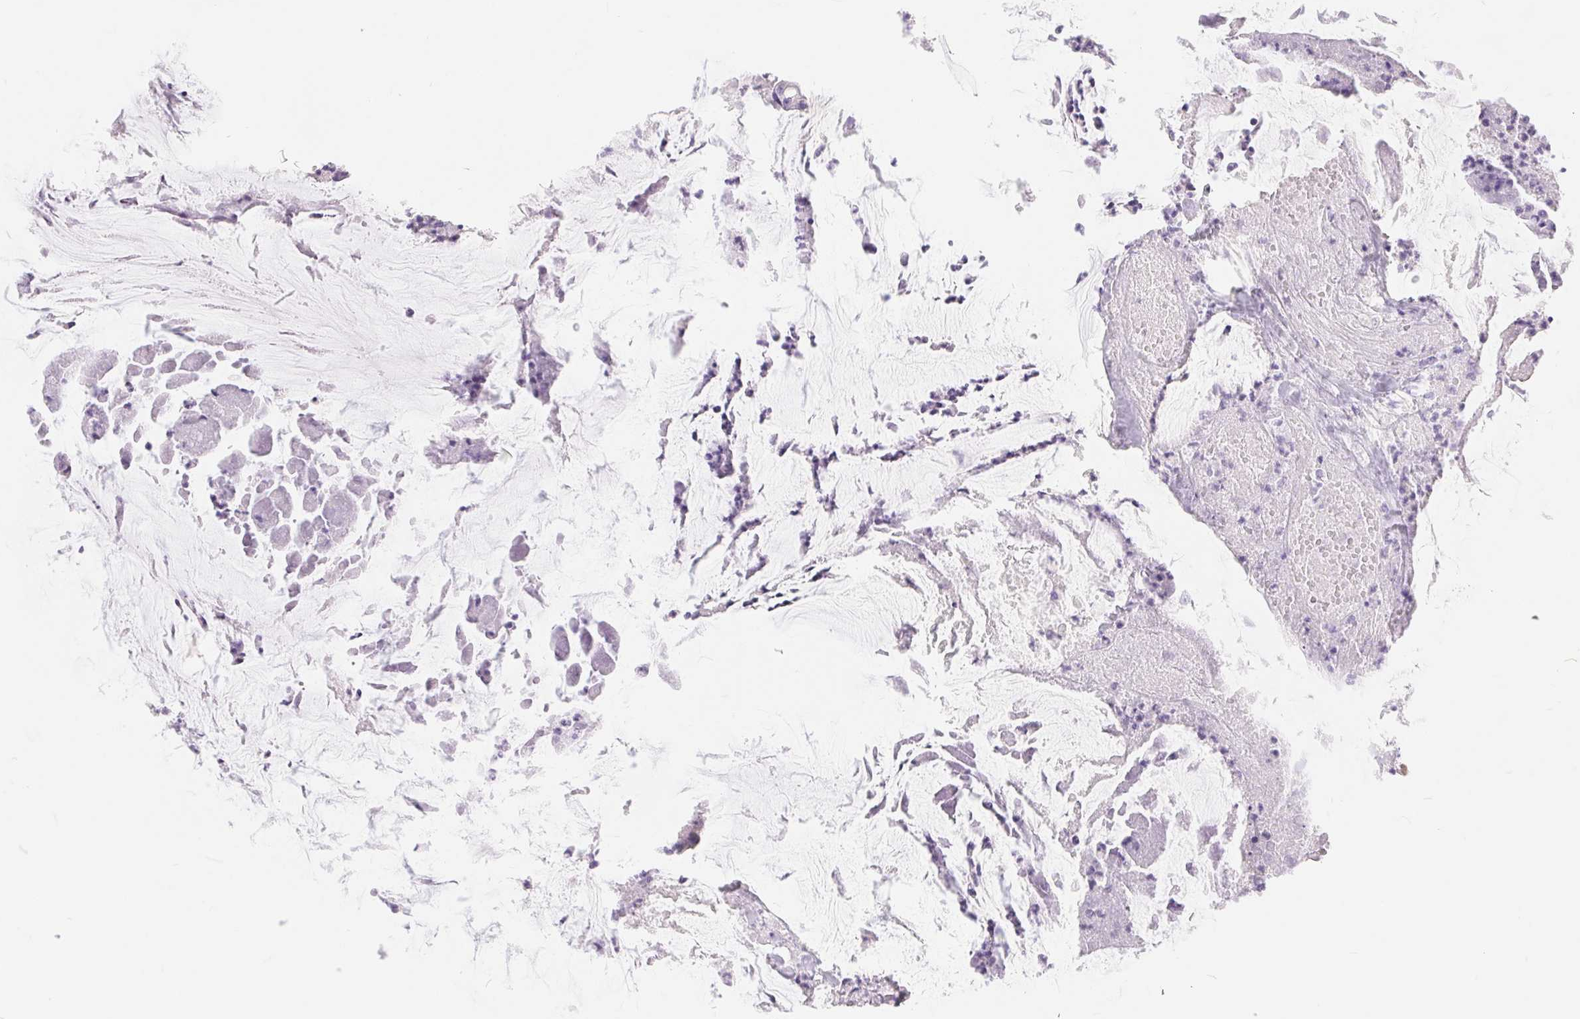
{"staining": {"intensity": "negative", "quantity": "none", "location": "none"}, "tissue": "colorectal cancer", "cell_type": "Tumor cells", "image_type": "cancer", "snomed": [{"axis": "morphology", "description": "Adenocarcinoma, NOS"}, {"axis": "topography", "description": "Colon"}], "caption": "A micrograph of human colorectal adenocarcinoma is negative for staining in tumor cells.", "gene": "XDH", "patient": {"sex": "female", "age": 43}}